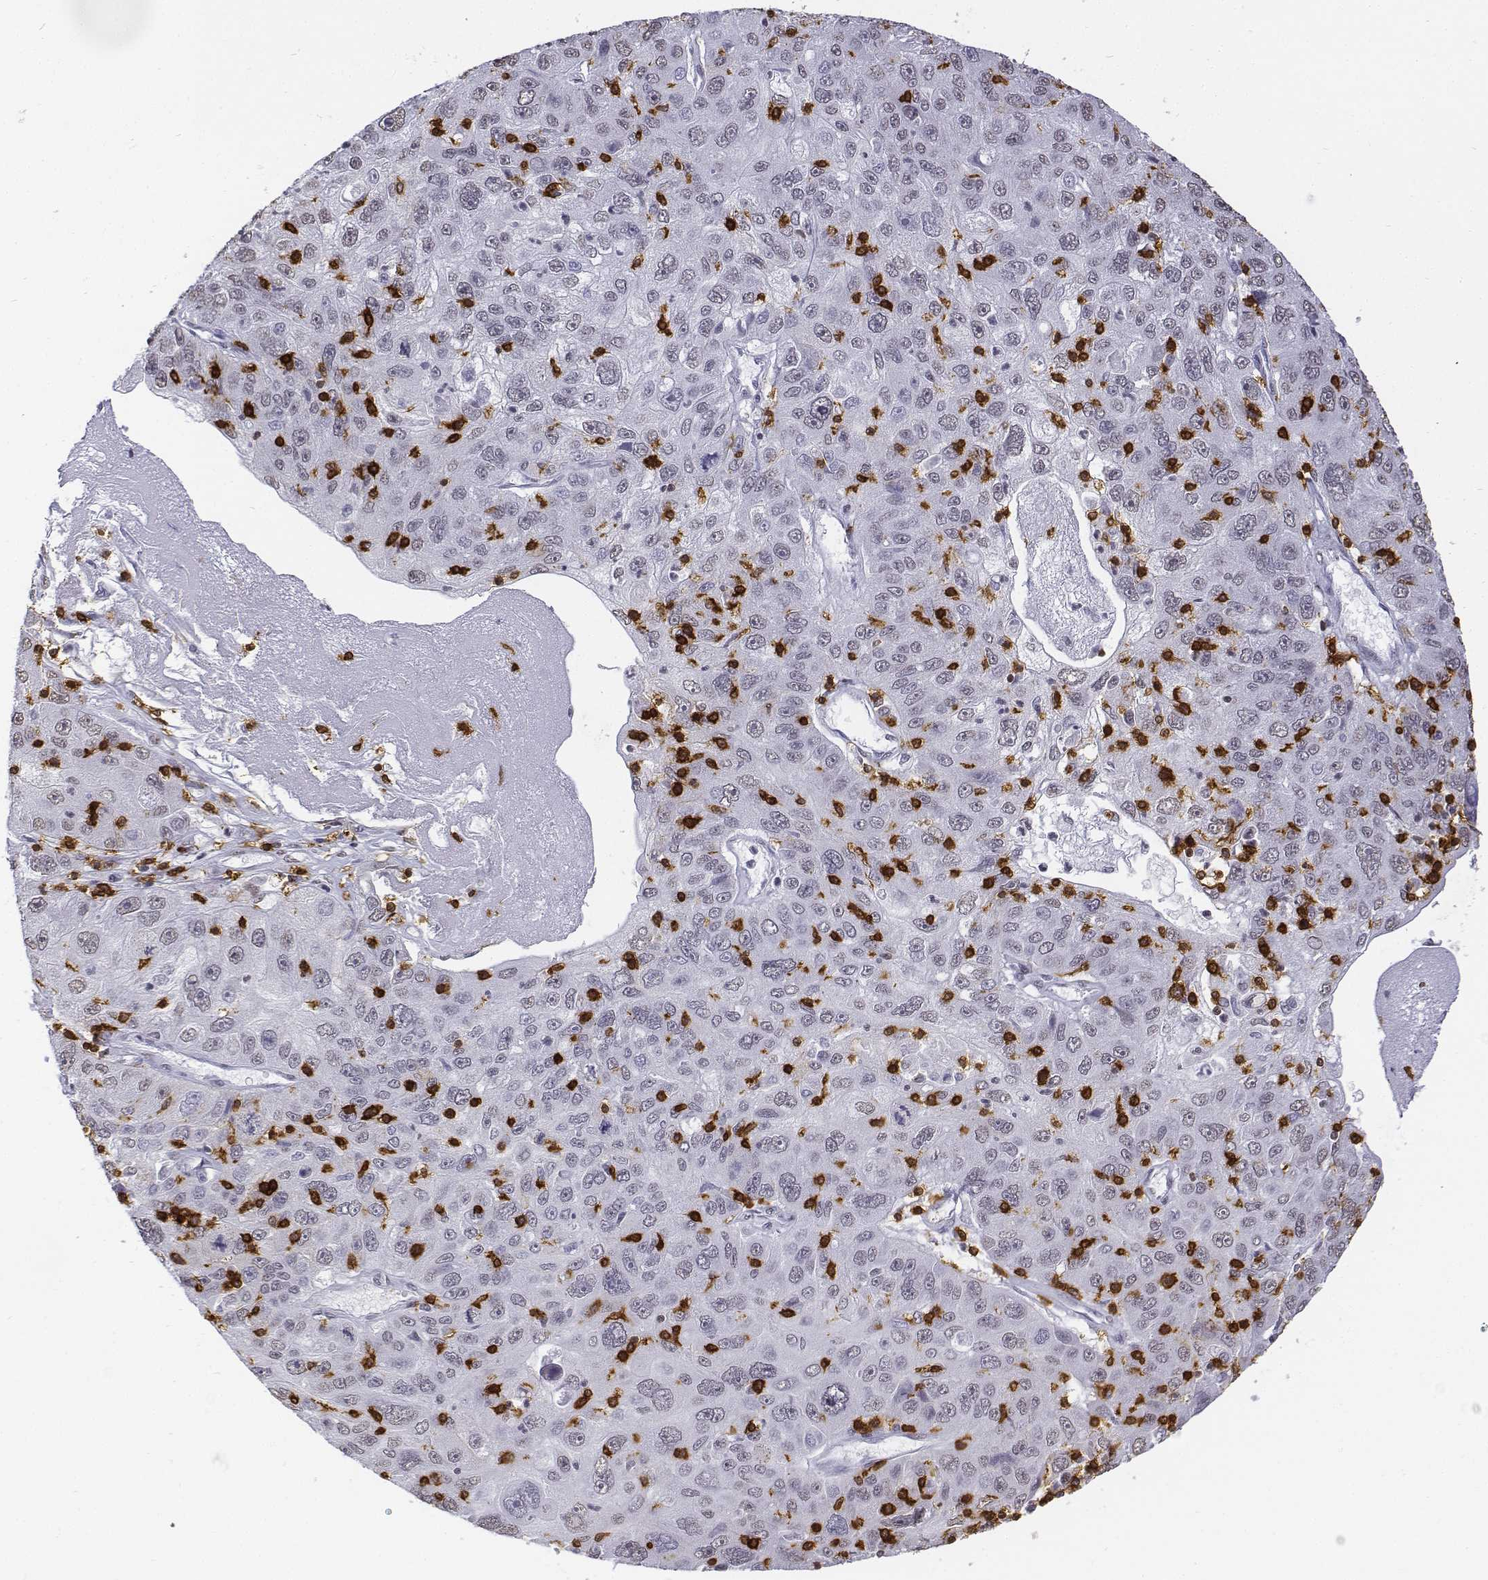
{"staining": {"intensity": "negative", "quantity": "none", "location": "none"}, "tissue": "stomach cancer", "cell_type": "Tumor cells", "image_type": "cancer", "snomed": [{"axis": "morphology", "description": "Adenocarcinoma, NOS"}, {"axis": "topography", "description": "Stomach"}], "caption": "This is a histopathology image of immunohistochemistry staining of adenocarcinoma (stomach), which shows no positivity in tumor cells.", "gene": "CD3E", "patient": {"sex": "male", "age": 56}}